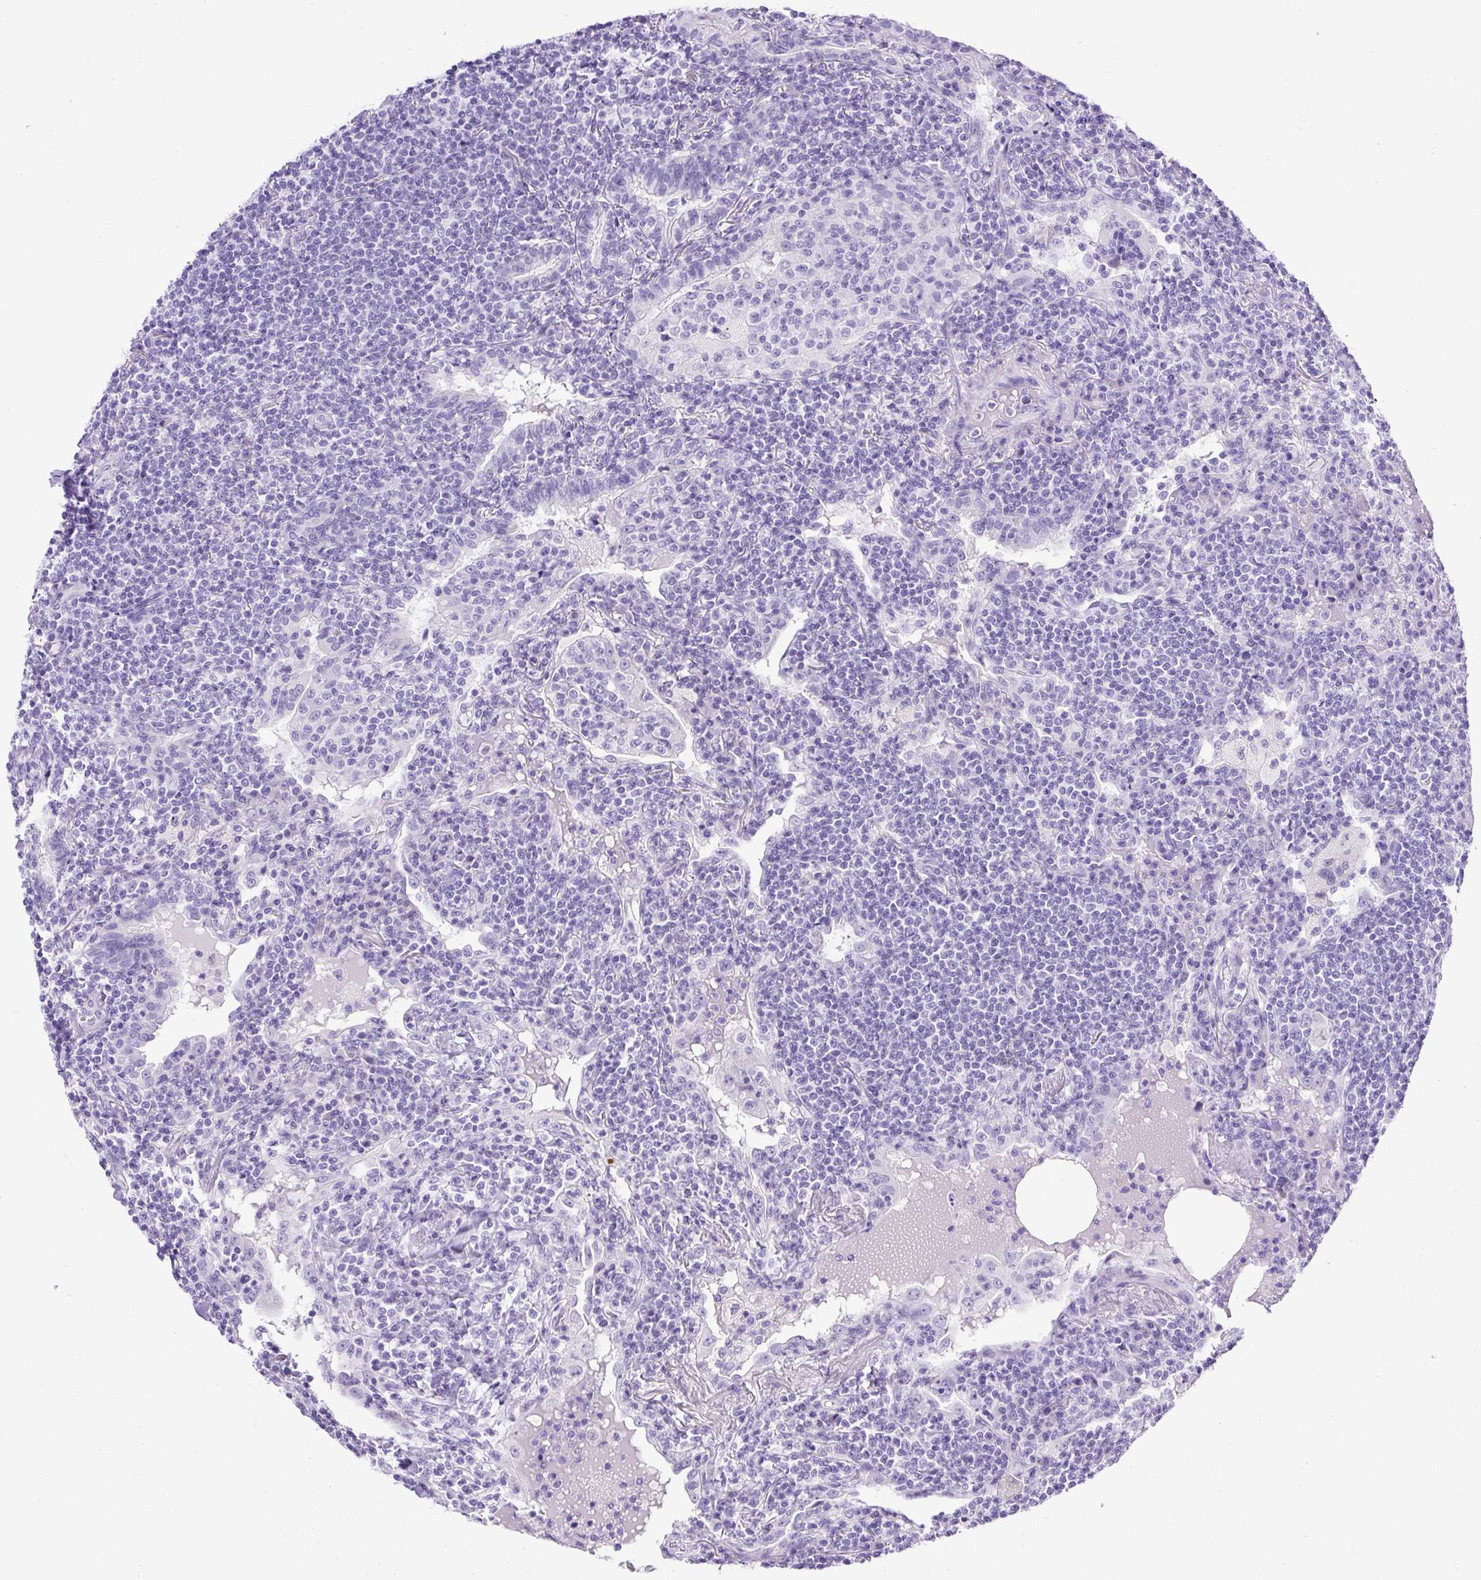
{"staining": {"intensity": "negative", "quantity": "none", "location": "none"}, "tissue": "lymphoma", "cell_type": "Tumor cells", "image_type": "cancer", "snomed": [{"axis": "morphology", "description": "Malignant lymphoma, non-Hodgkin's type, Low grade"}, {"axis": "topography", "description": "Lung"}], "caption": "Tumor cells are negative for protein expression in human lymphoma. (Brightfield microscopy of DAB (3,3'-diaminobenzidine) IHC at high magnification).", "gene": "UPP1", "patient": {"sex": "female", "age": 71}}